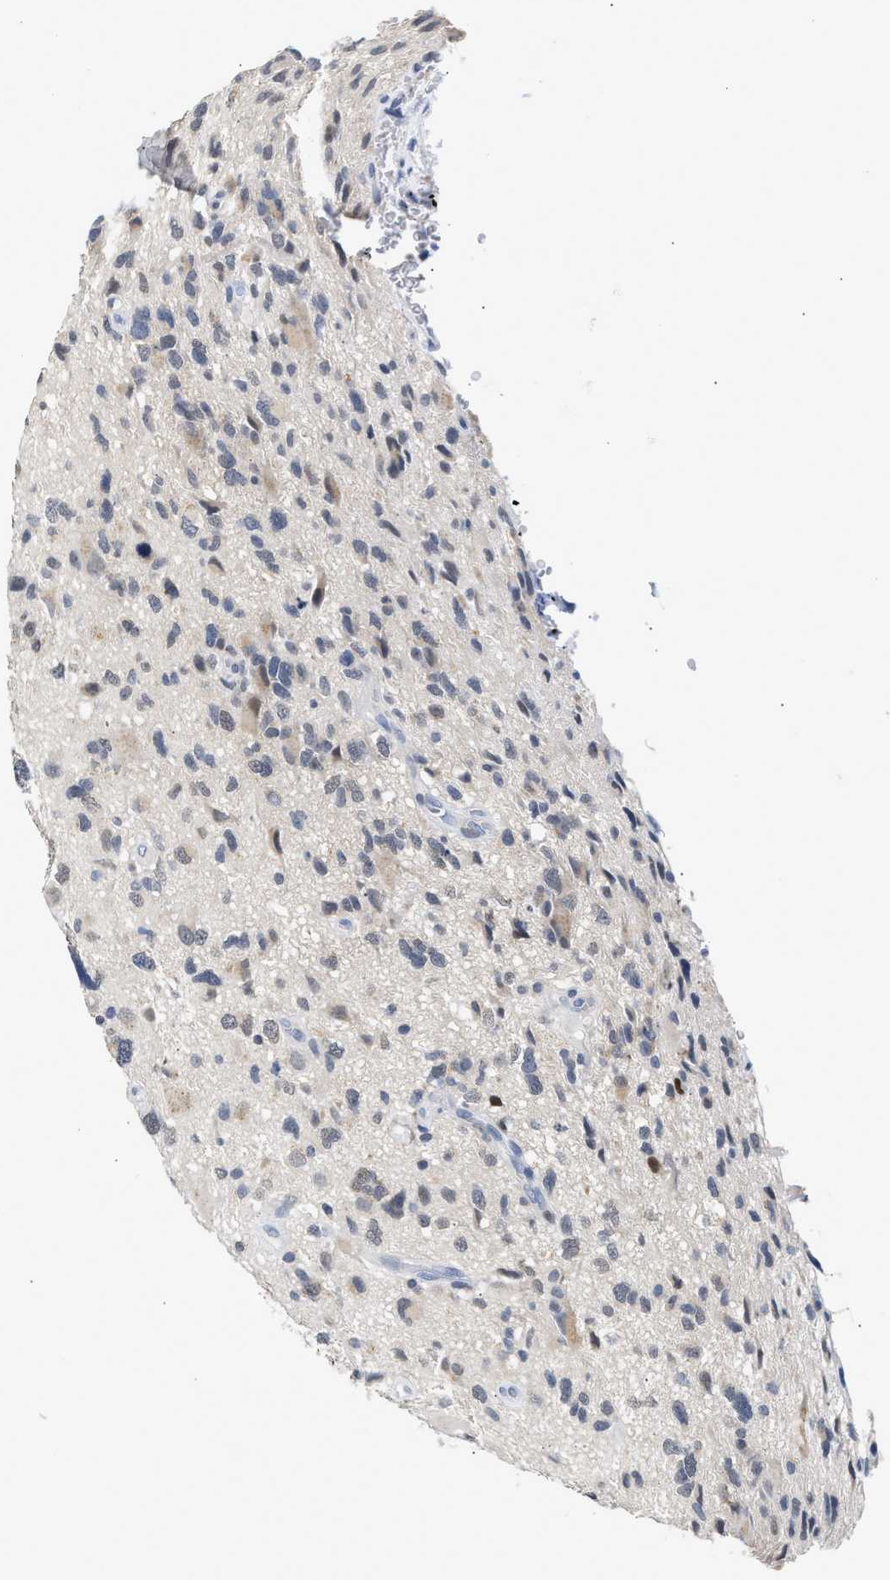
{"staining": {"intensity": "weak", "quantity": "<25%", "location": "nuclear"}, "tissue": "glioma", "cell_type": "Tumor cells", "image_type": "cancer", "snomed": [{"axis": "morphology", "description": "Glioma, malignant, High grade"}, {"axis": "topography", "description": "Brain"}], "caption": "IHC photomicrograph of human glioma stained for a protein (brown), which reveals no positivity in tumor cells.", "gene": "PPM1L", "patient": {"sex": "male", "age": 33}}